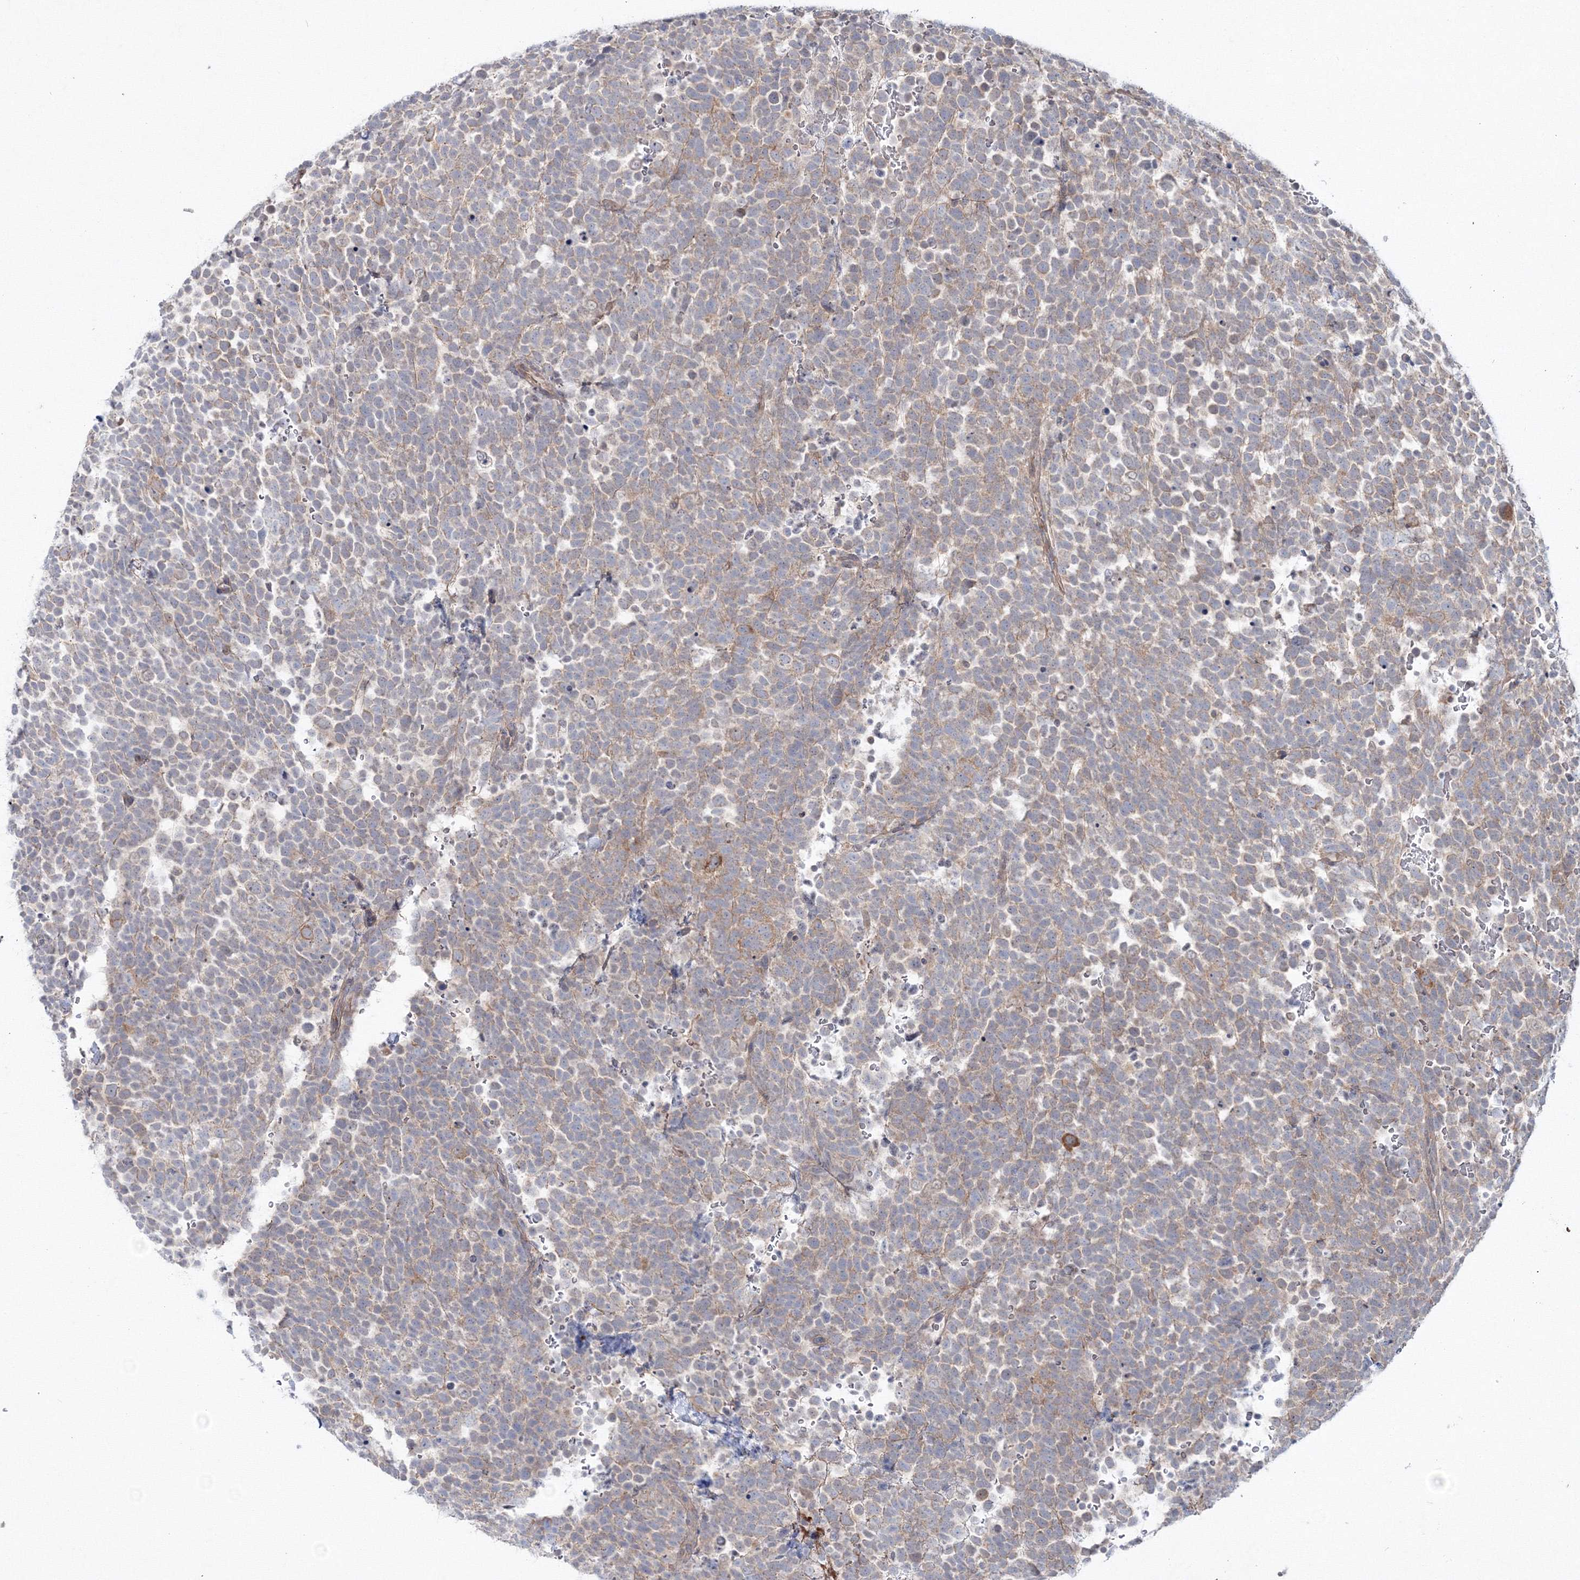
{"staining": {"intensity": "weak", "quantity": "<25%", "location": "cytoplasmic/membranous"}, "tissue": "urothelial cancer", "cell_type": "Tumor cells", "image_type": "cancer", "snomed": [{"axis": "morphology", "description": "Urothelial carcinoma, High grade"}, {"axis": "topography", "description": "Urinary bladder"}], "caption": "This image is of high-grade urothelial carcinoma stained with immunohistochemistry to label a protein in brown with the nuclei are counter-stained blue. There is no positivity in tumor cells.", "gene": "IPMK", "patient": {"sex": "female", "age": 82}}